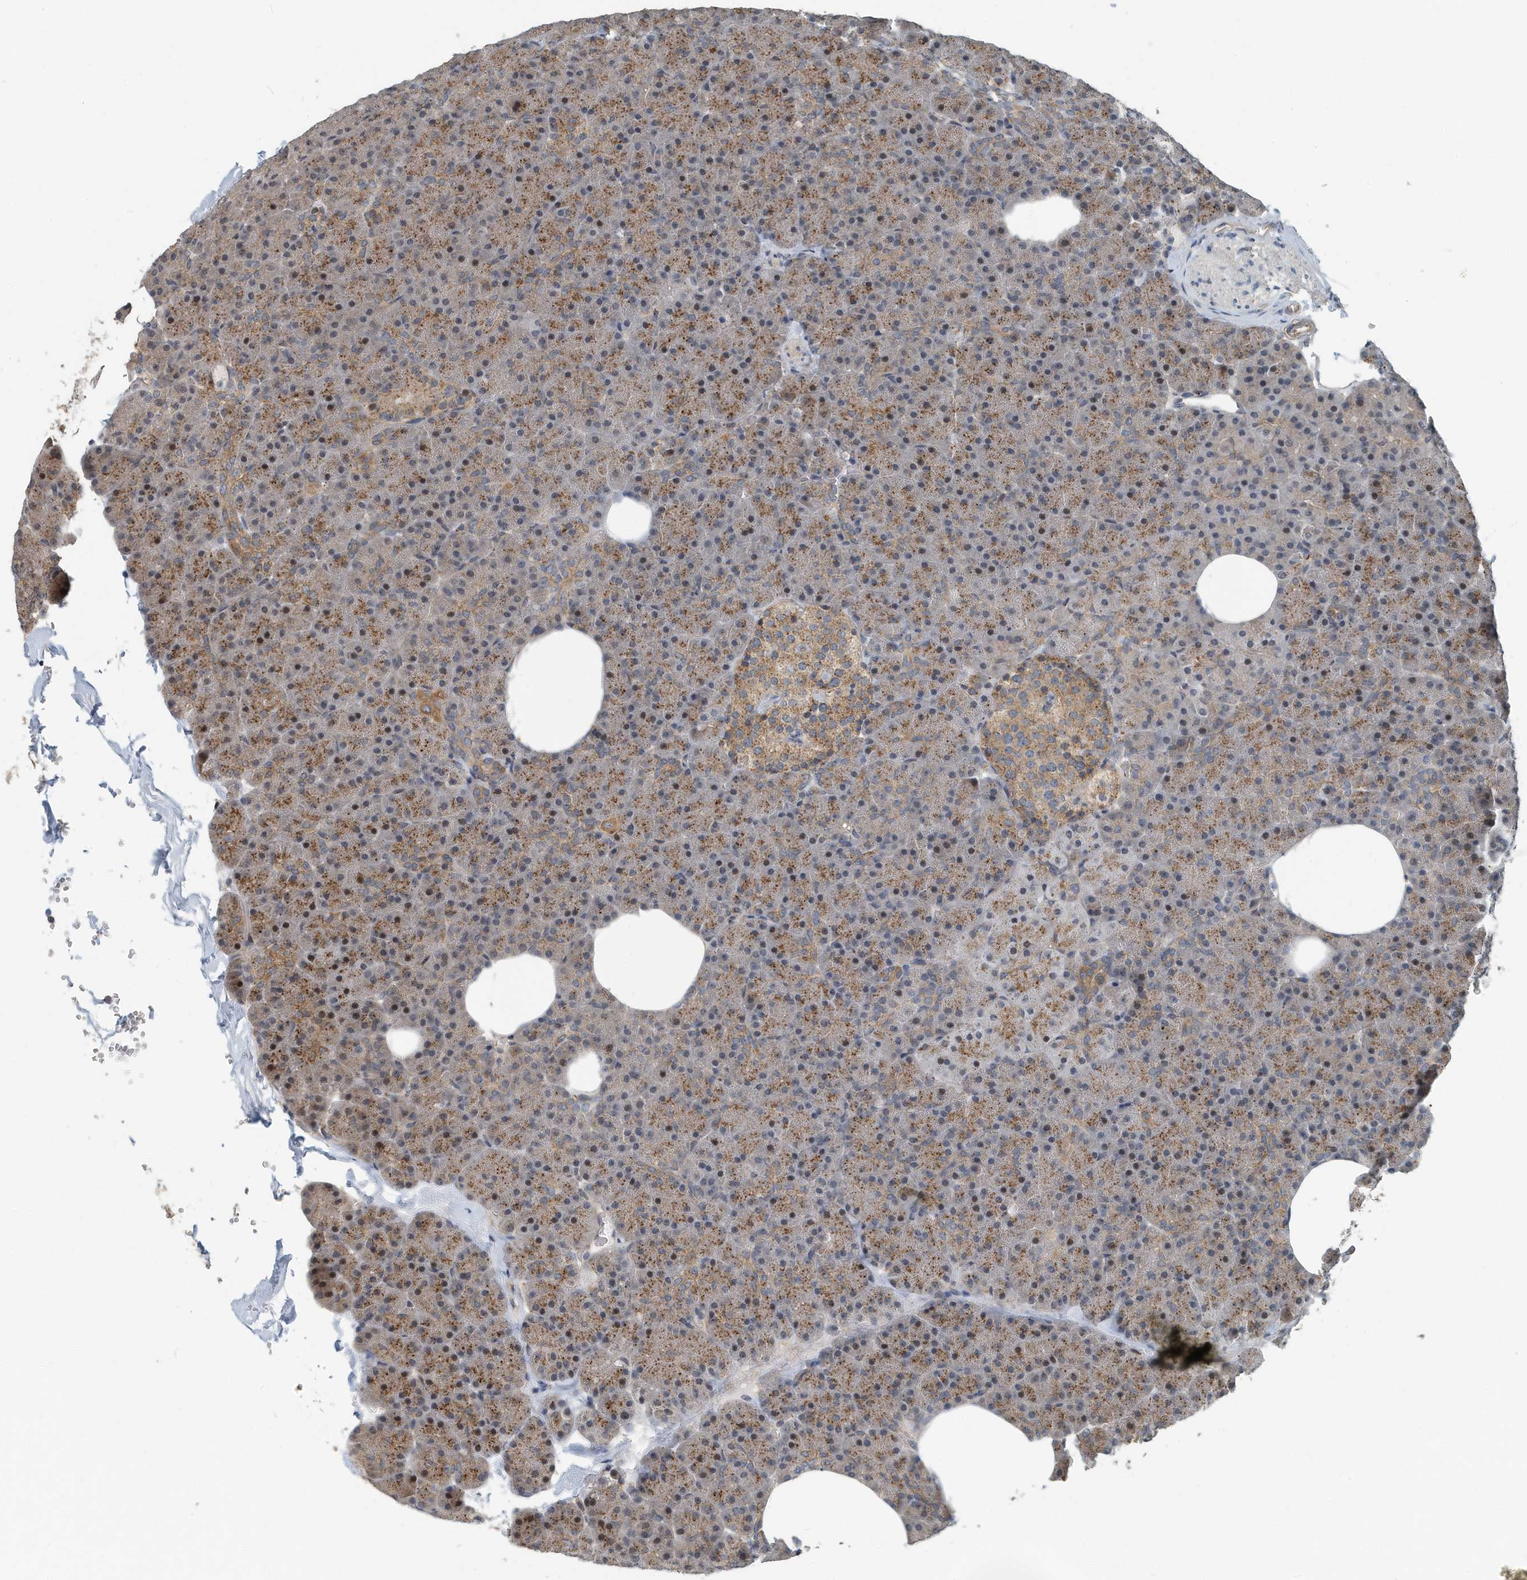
{"staining": {"intensity": "moderate", "quantity": ">75%", "location": "cytoplasmic/membranous"}, "tissue": "pancreas", "cell_type": "Exocrine glandular cells", "image_type": "normal", "snomed": [{"axis": "morphology", "description": "Normal tissue, NOS"}, {"axis": "morphology", "description": "Carcinoid, malignant, NOS"}, {"axis": "topography", "description": "Pancreas"}], "caption": "Brown immunohistochemical staining in normal pancreas exhibits moderate cytoplasmic/membranous staining in approximately >75% of exocrine glandular cells.", "gene": "KIF15", "patient": {"sex": "female", "age": 35}}